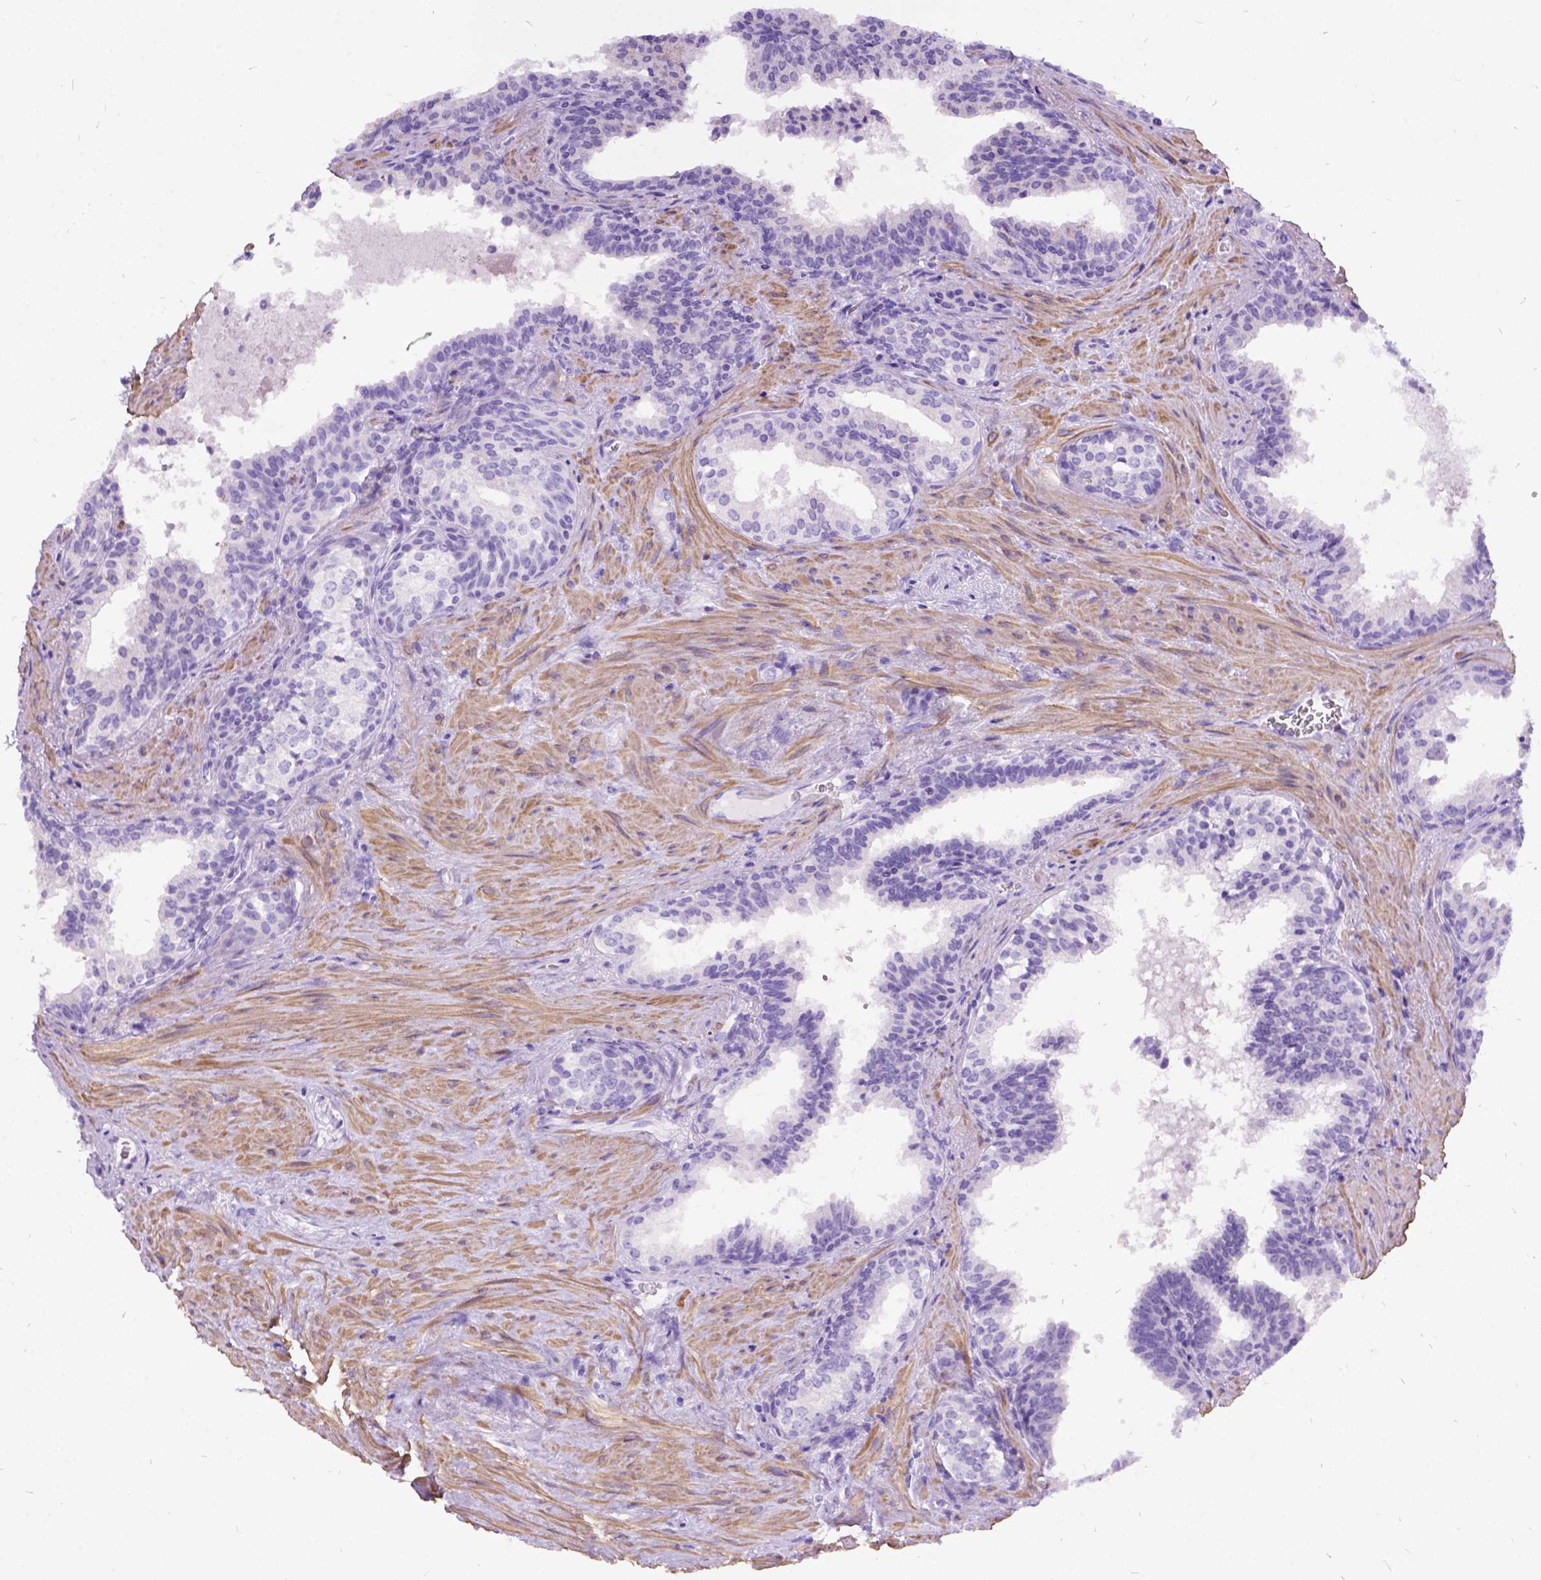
{"staining": {"intensity": "negative", "quantity": "none", "location": "none"}, "tissue": "prostate cancer", "cell_type": "Tumor cells", "image_type": "cancer", "snomed": [{"axis": "morphology", "description": "Adenocarcinoma, High grade"}, {"axis": "topography", "description": "Prostate"}], "caption": "DAB (3,3'-diaminobenzidine) immunohistochemical staining of prostate cancer (high-grade adenocarcinoma) exhibits no significant positivity in tumor cells. (DAB (3,3'-diaminobenzidine) IHC, high magnification).", "gene": "PRG2", "patient": {"sex": "male", "age": 68}}